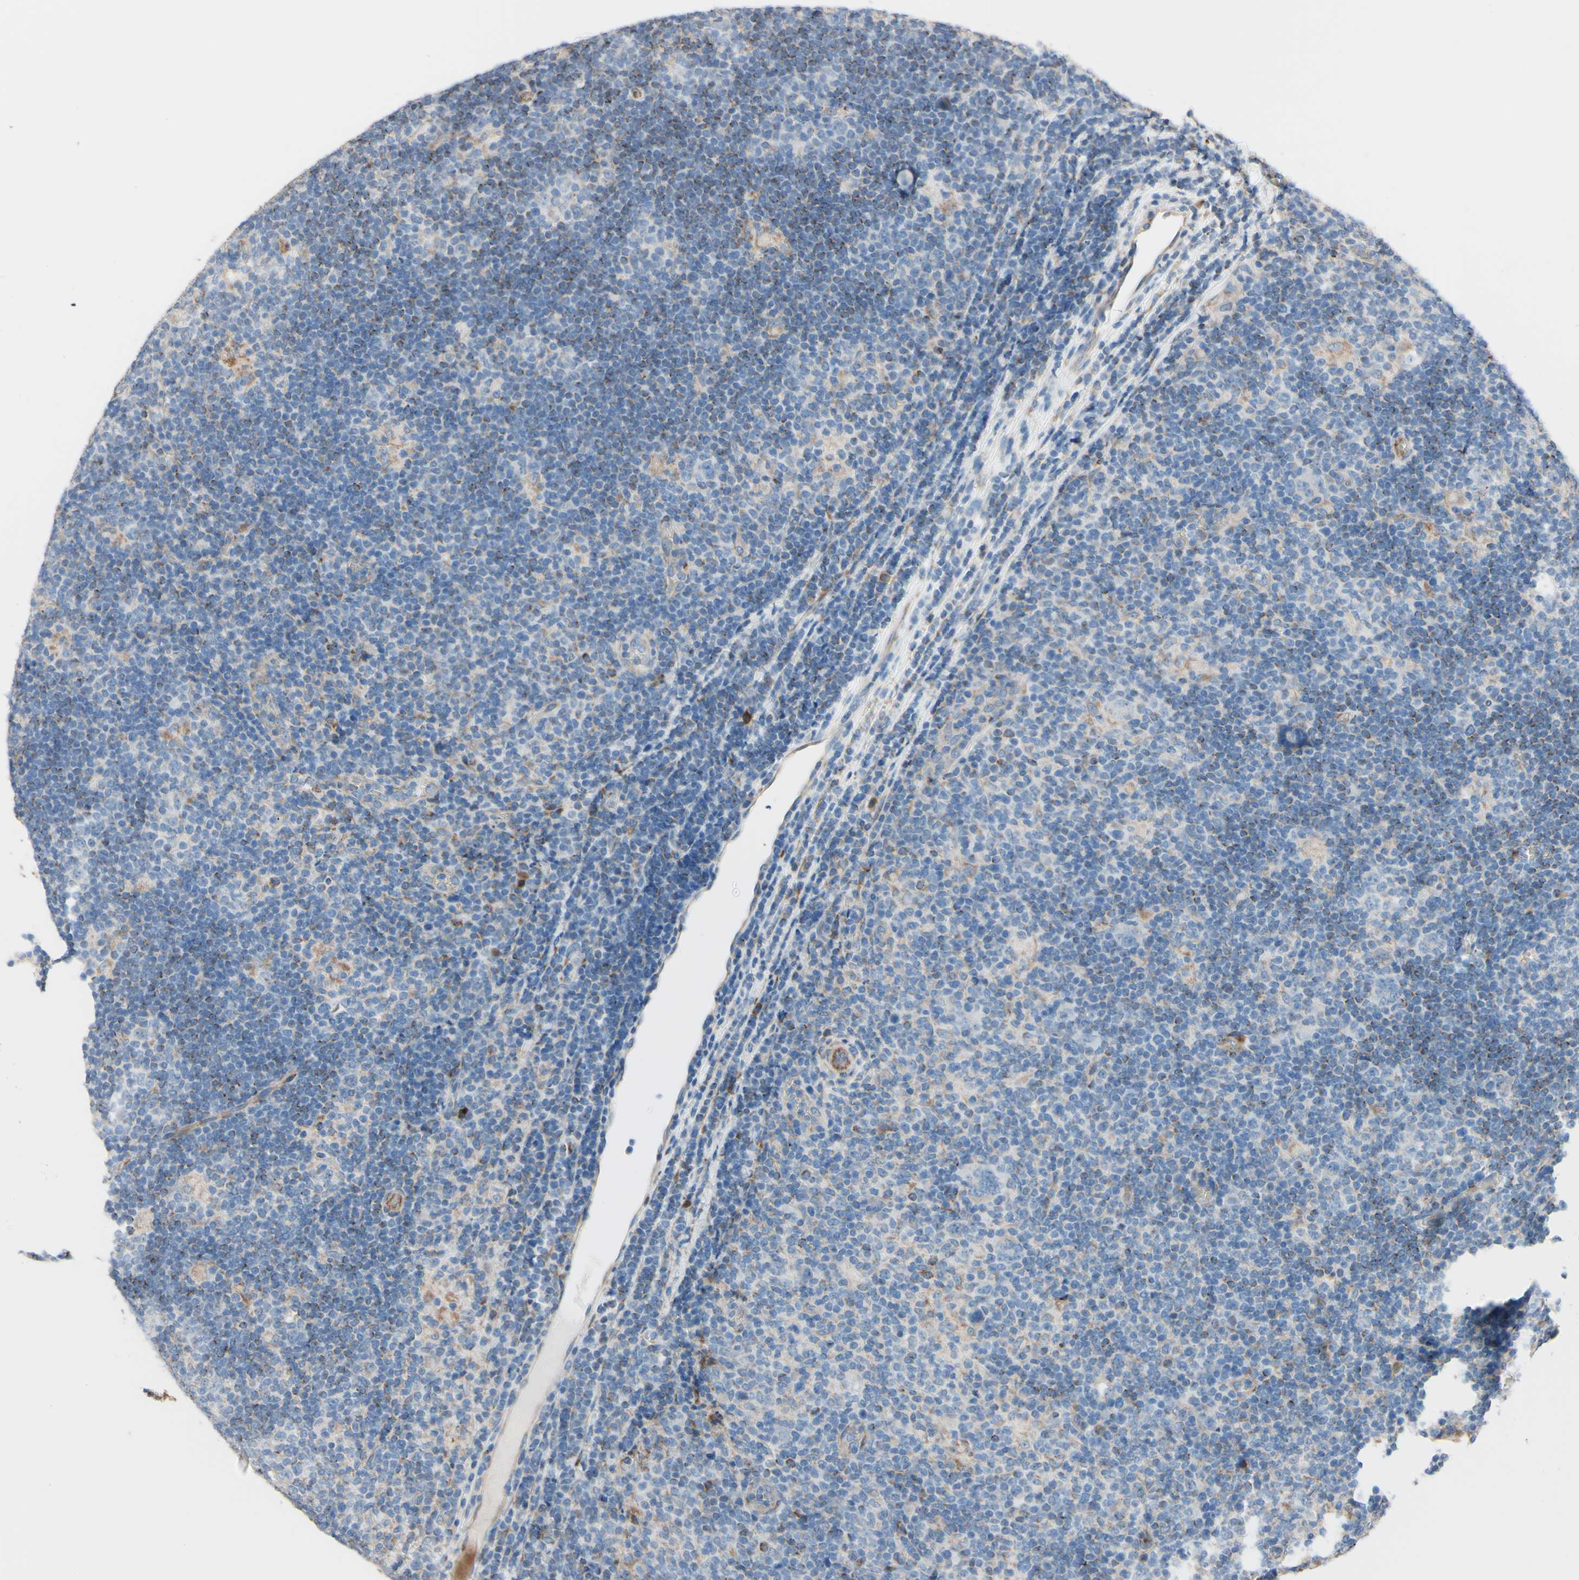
{"staining": {"intensity": "weak", "quantity": "<25%", "location": "cytoplasmic/membranous"}, "tissue": "lymphoma", "cell_type": "Tumor cells", "image_type": "cancer", "snomed": [{"axis": "morphology", "description": "Hodgkin's disease, NOS"}, {"axis": "topography", "description": "Lymph node"}], "caption": "The image reveals no staining of tumor cells in Hodgkin's disease.", "gene": "AGPAT5", "patient": {"sex": "female", "age": 57}}